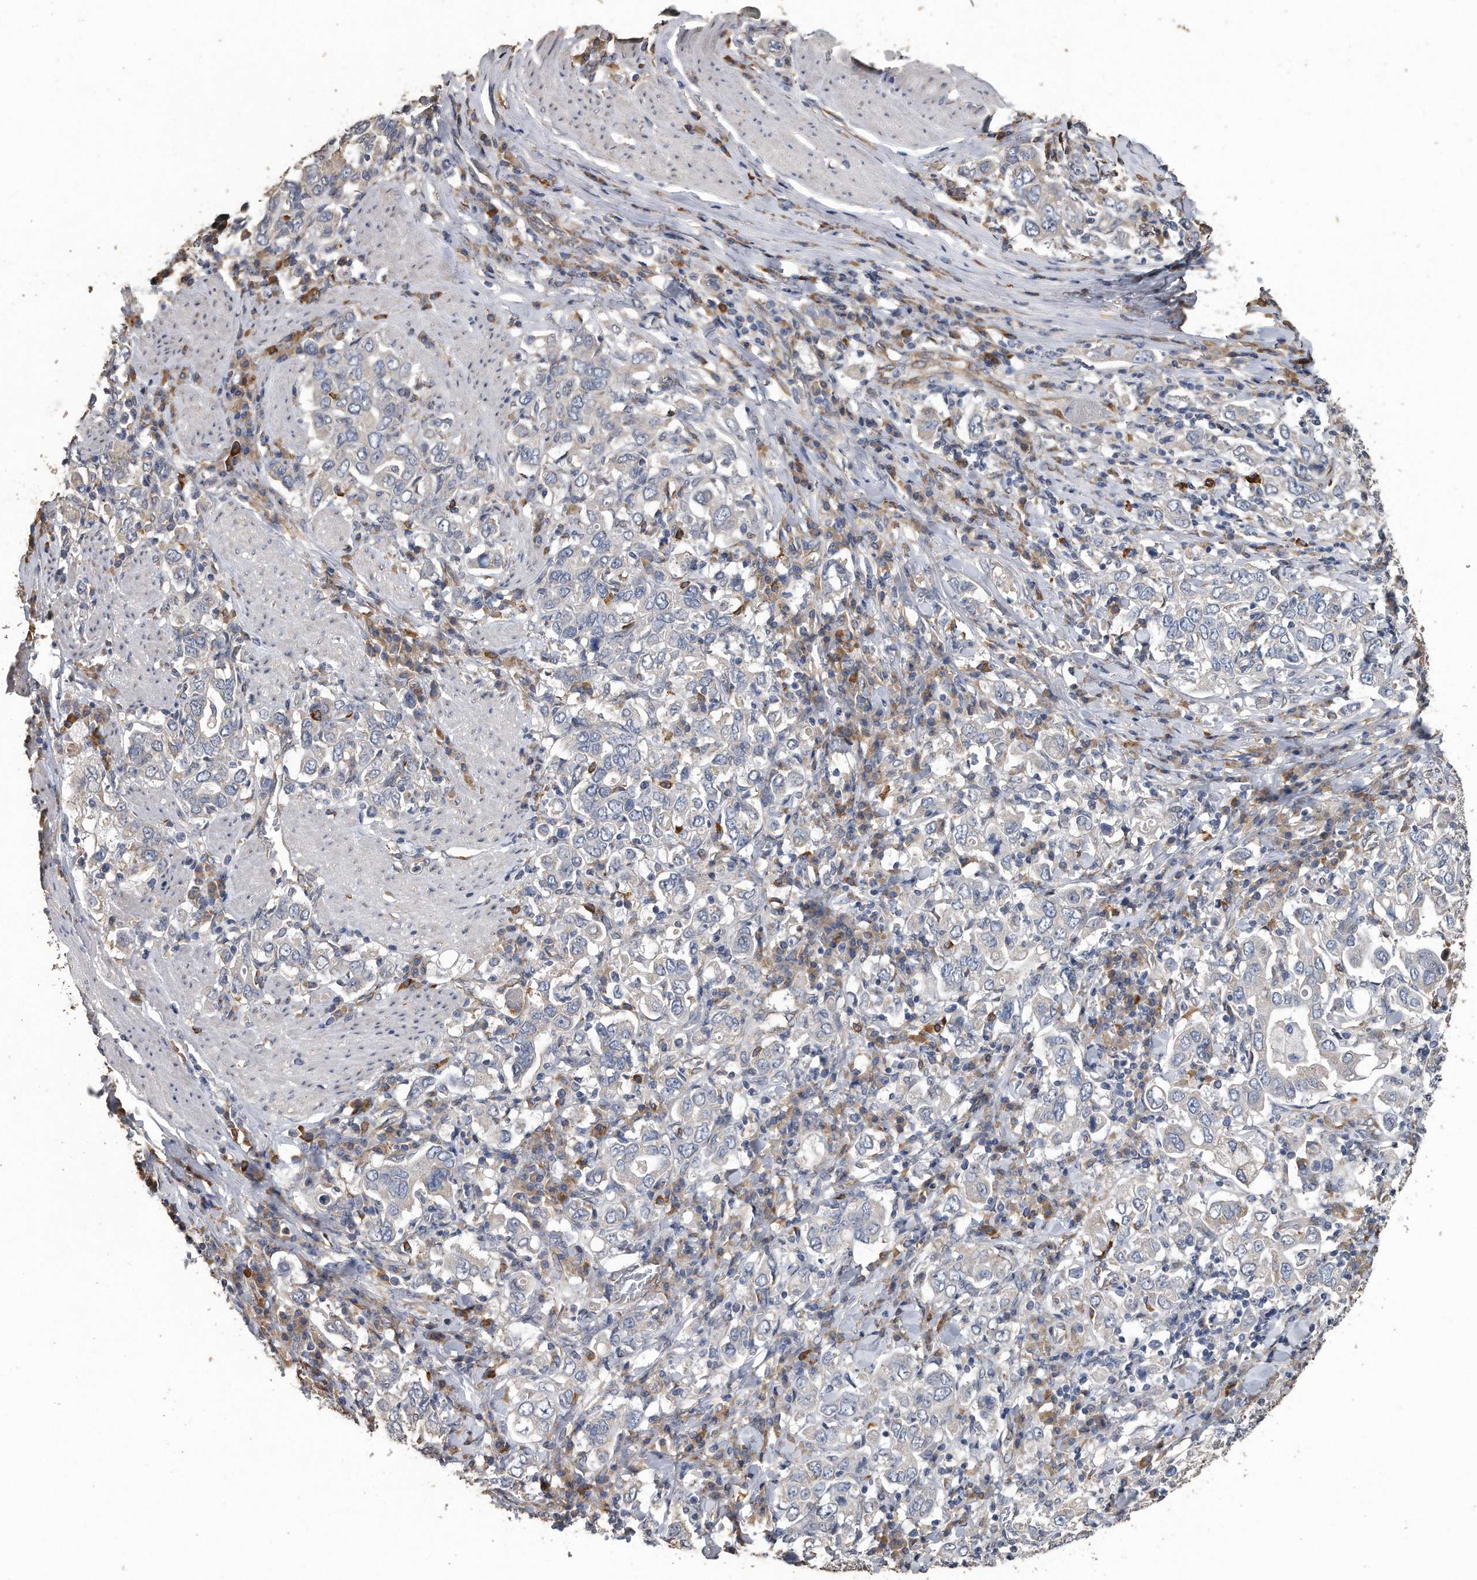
{"staining": {"intensity": "negative", "quantity": "none", "location": "none"}, "tissue": "stomach cancer", "cell_type": "Tumor cells", "image_type": "cancer", "snomed": [{"axis": "morphology", "description": "Adenocarcinoma, NOS"}, {"axis": "topography", "description": "Stomach, upper"}], "caption": "IHC histopathology image of neoplastic tissue: stomach cancer (adenocarcinoma) stained with DAB (3,3'-diaminobenzidine) shows no significant protein staining in tumor cells.", "gene": "PCLO", "patient": {"sex": "male", "age": 62}}